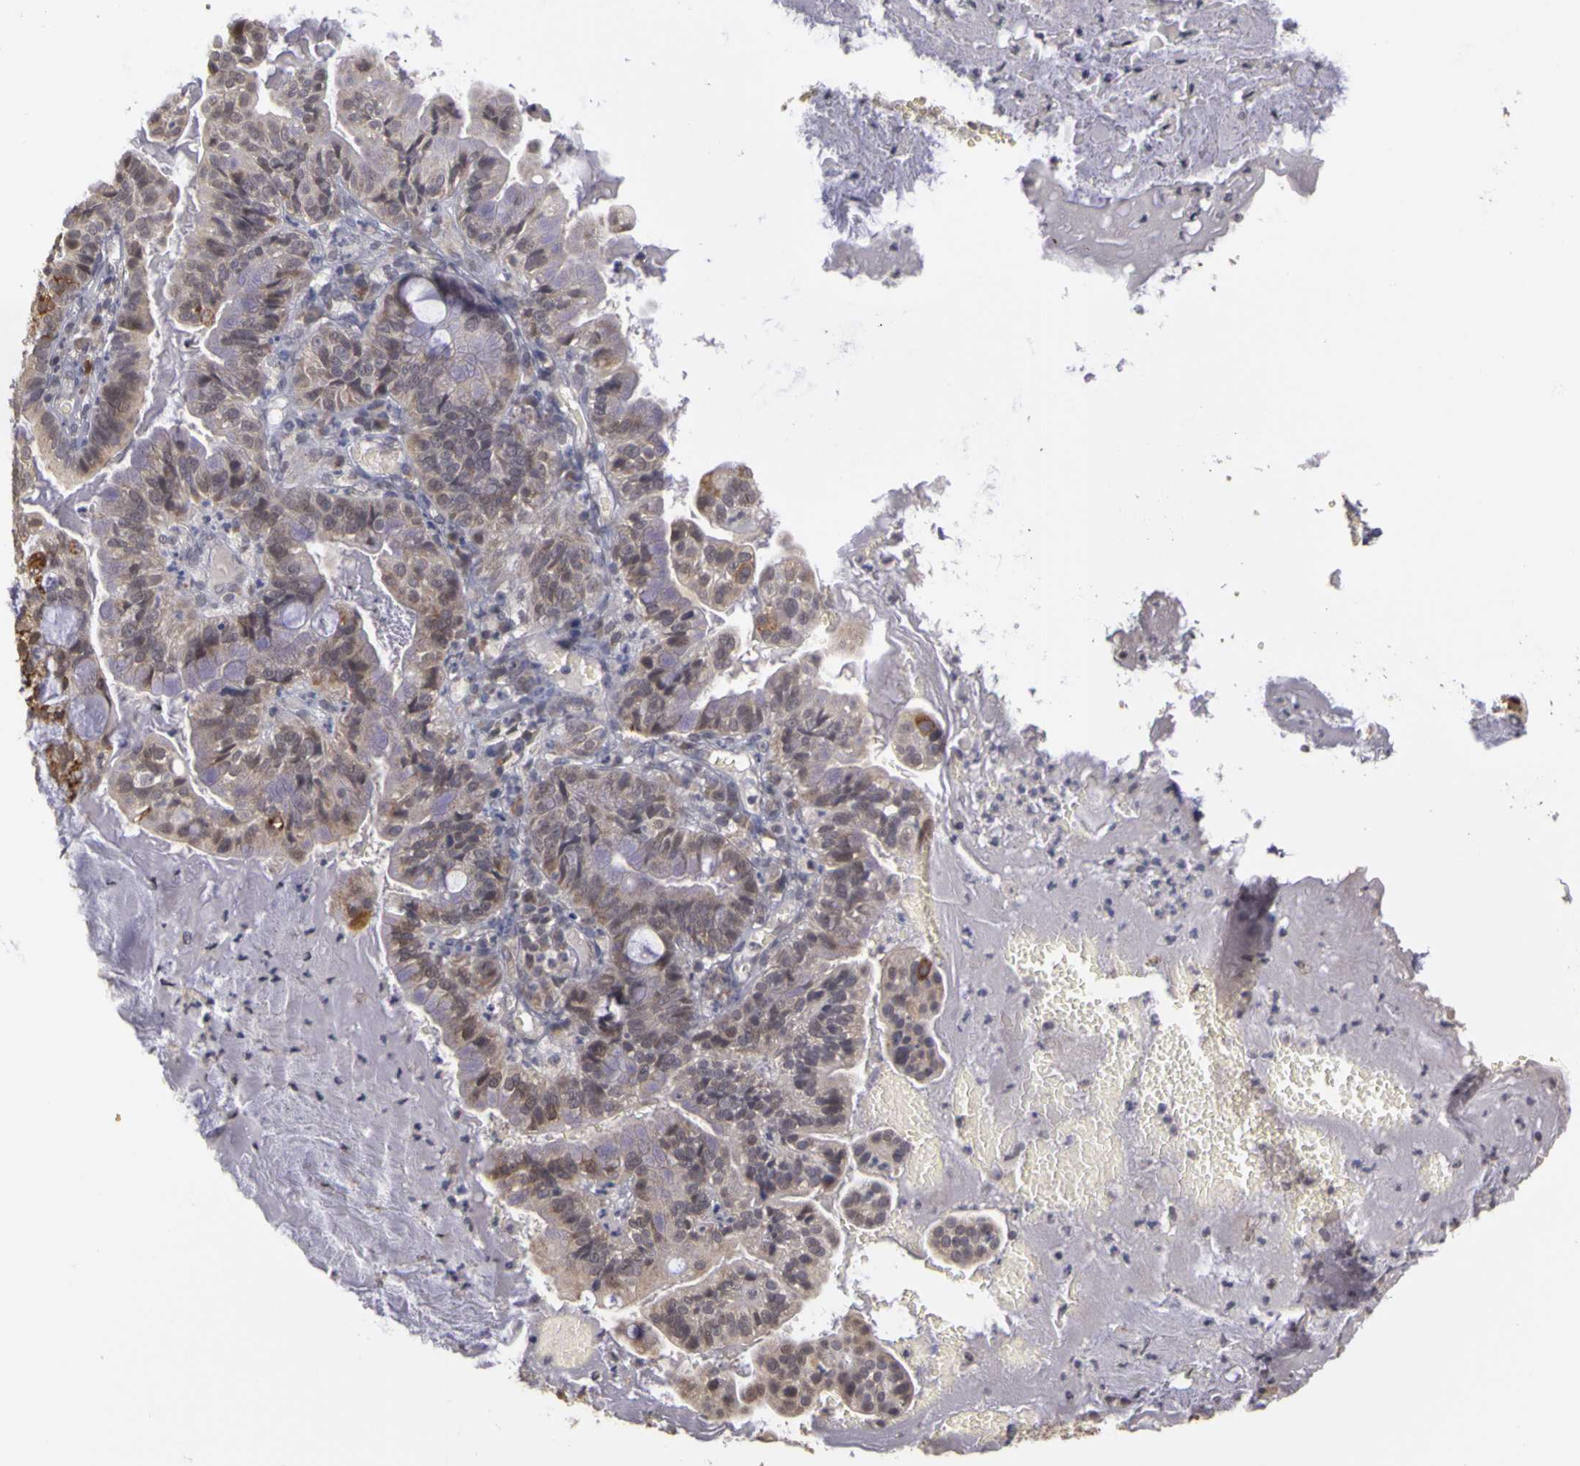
{"staining": {"intensity": "moderate", "quantity": "<25%", "location": "cytoplasmic/membranous"}, "tissue": "cervical cancer", "cell_type": "Tumor cells", "image_type": "cancer", "snomed": [{"axis": "morphology", "description": "Adenocarcinoma, NOS"}, {"axis": "topography", "description": "Cervix"}], "caption": "Moderate cytoplasmic/membranous protein positivity is present in about <25% of tumor cells in adenocarcinoma (cervical).", "gene": "FRMD7", "patient": {"sex": "female", "age": 41}}